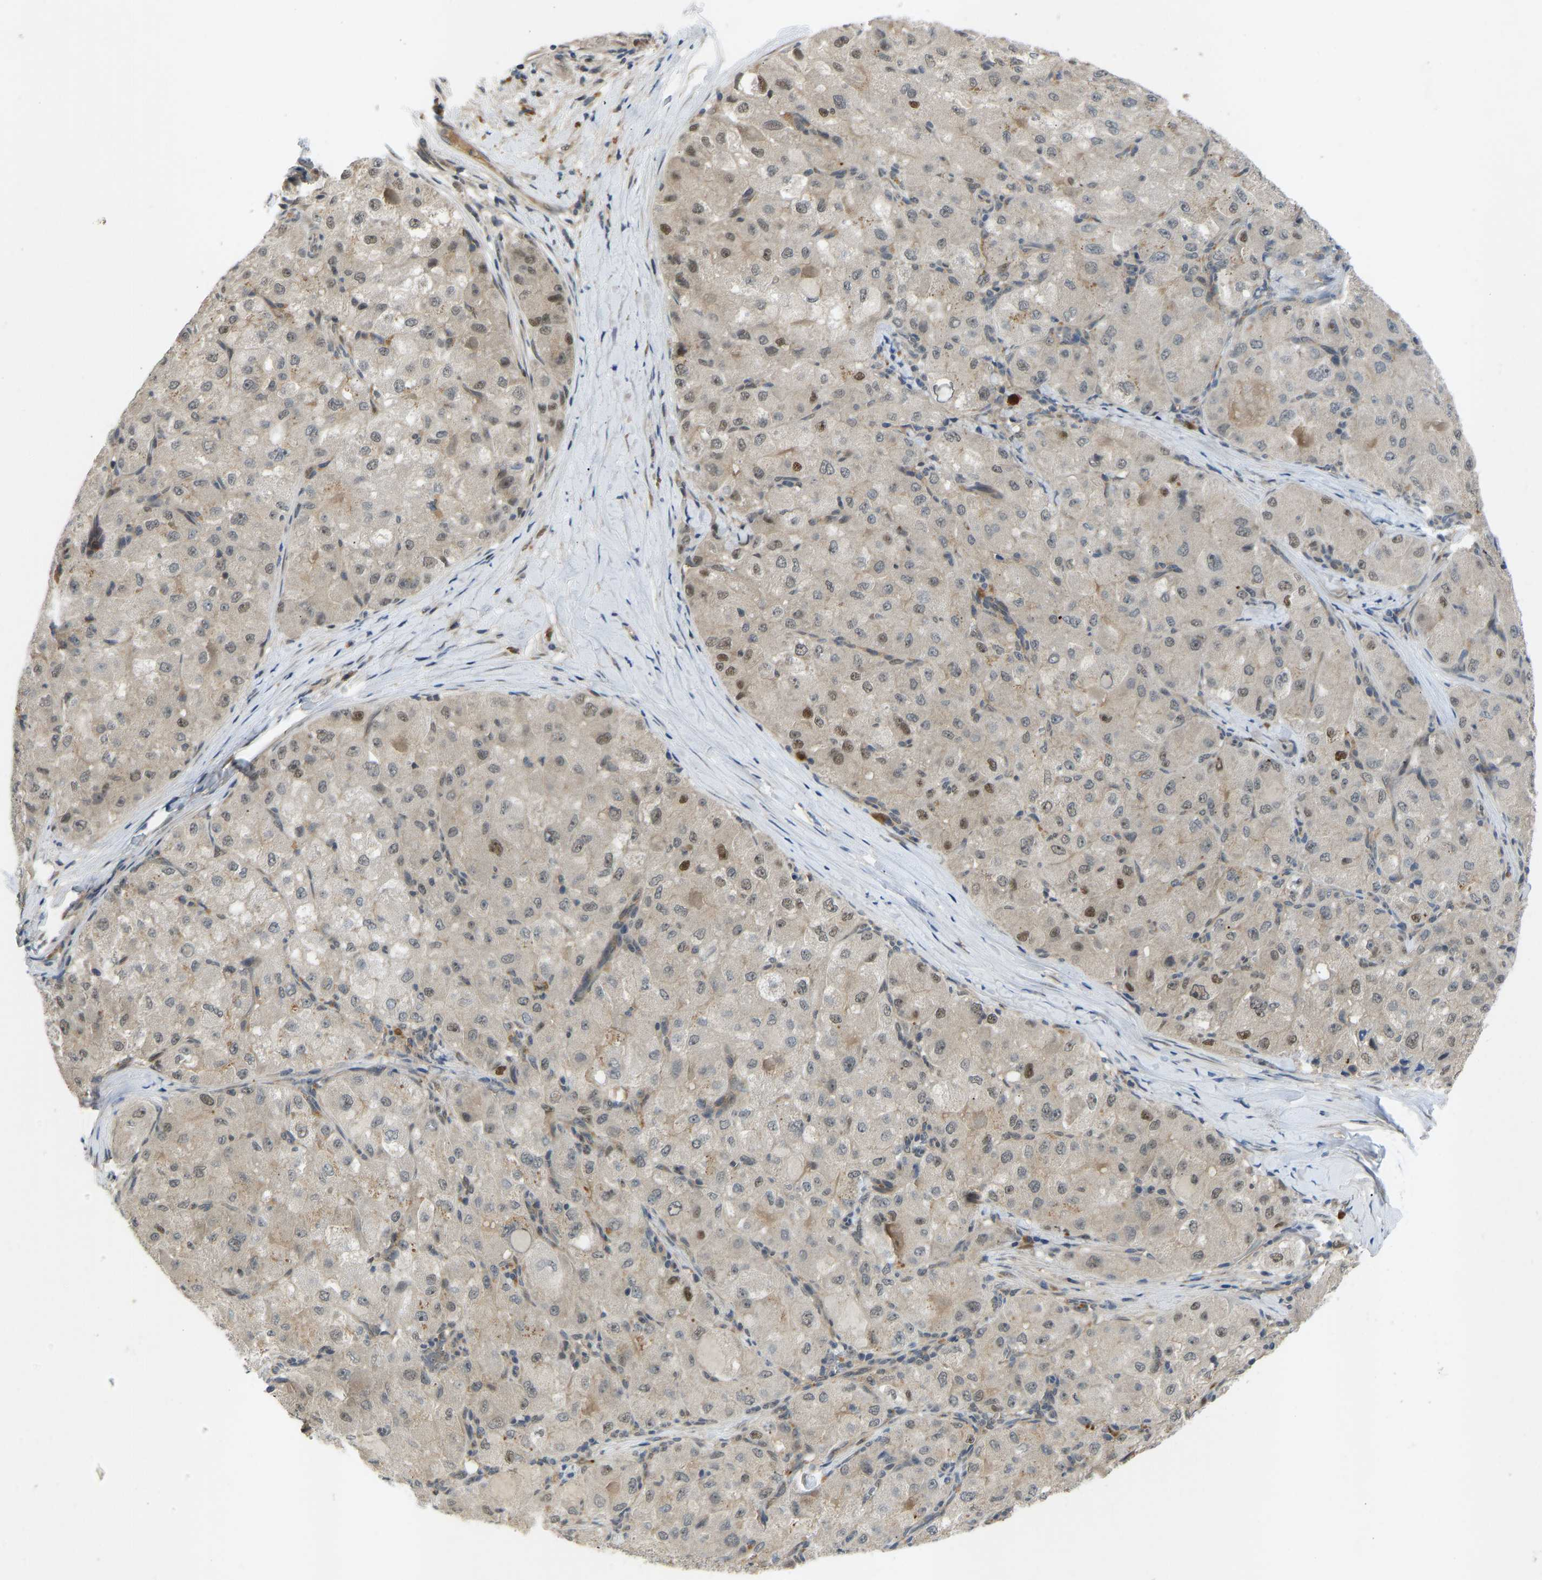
{"staining": {"intensity": "moderate", "quantity": "<25%", "location": "nuclear"}, "tissue": "liver cancer", "cell_type": "Tumor cells", "image_type": "cancer", "snomed": [{"axis": "morphology", "description": "Carcinoma, Hepatocellular, NOS"}, {"axis": "topography", "description": "Liver"}], "caption": "A brown stain labels moderate nuclear expression of a protein in hepatocellular carcinoma (liver) tumor cells.", "gene": "ZNF251", "patient": {"sex": "male", "age": 80}}